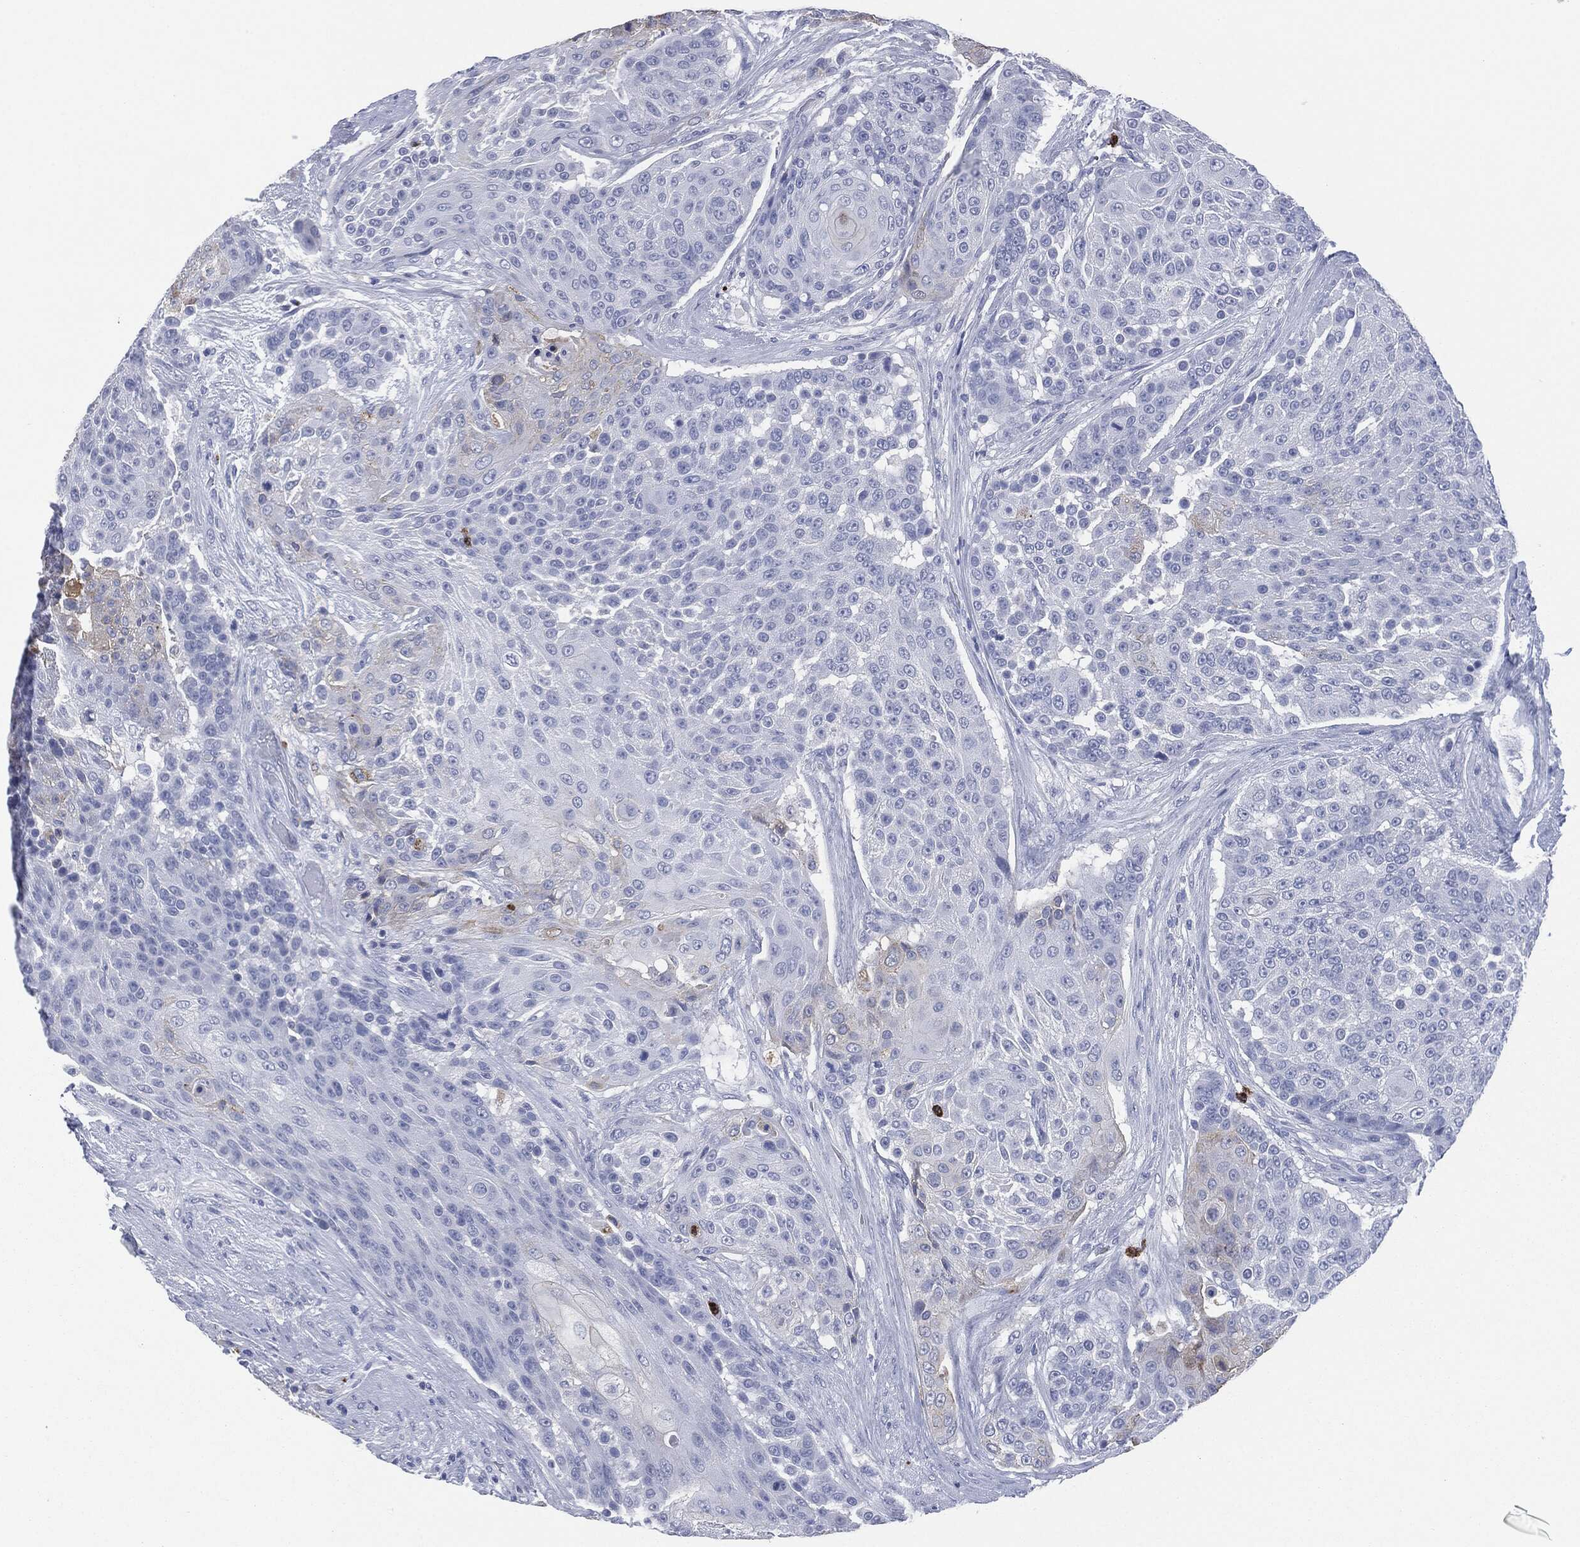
{"staining": {"intensity": "negative", "quantity": "none", "location": "none"}, "tissue": "urothelial cancer", "cell_type": "Tumor cells", "image_type": "cancer", "snomed": [{"axis": "morphology", "description": "Urothelial carcinoma, High grade"}, {"axis": "topography", "description": "Urinary bladder"}], "caption": "An image of urothelial cancer stained for a protein demonstrates no brown staining in tumor cells.", "gene": "CEACAM8", "patient": {"sex": "female", "age": 63}}